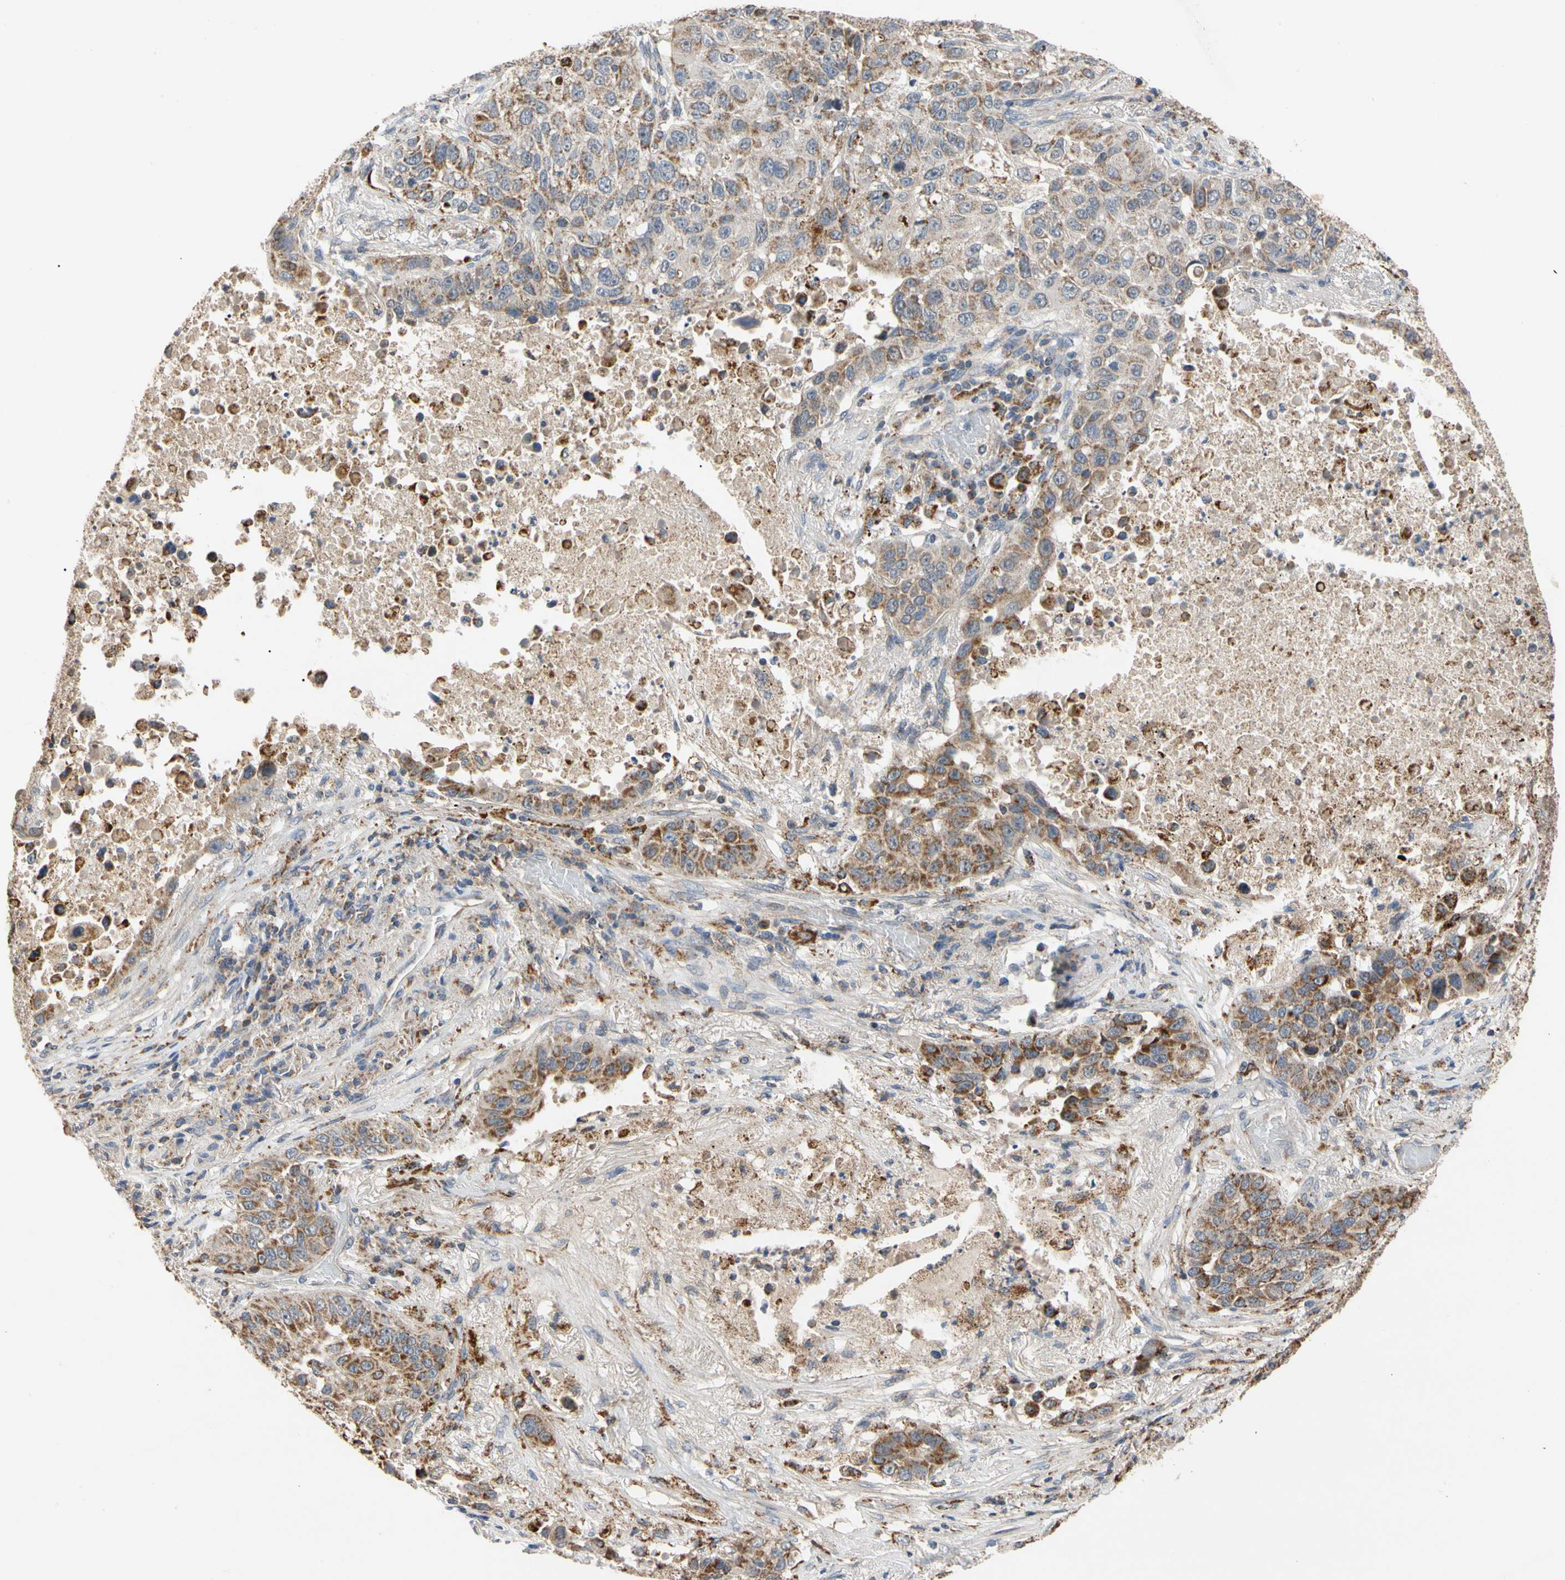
{"staining": {"intensity": "moderate", "quantity": ">75%", "location": "cytoplasmic/membranous"}, "tissue": "lung cancer", "cell_type": "Tumor cells", "image_type": "cancer", "snomed": [{"axis": "morphology", "description": "Squamous cell carcinoma, NOS"}, {"axis": "topography", "description": "Lung"}], "caption": "Moderate cytoplasmic/membranous protein expression is identified in about >75% of tumor cells in squamous cell carcinoma (lung).", "gene": "GPD2", "patient": {"sex": "male", "age": 57}}